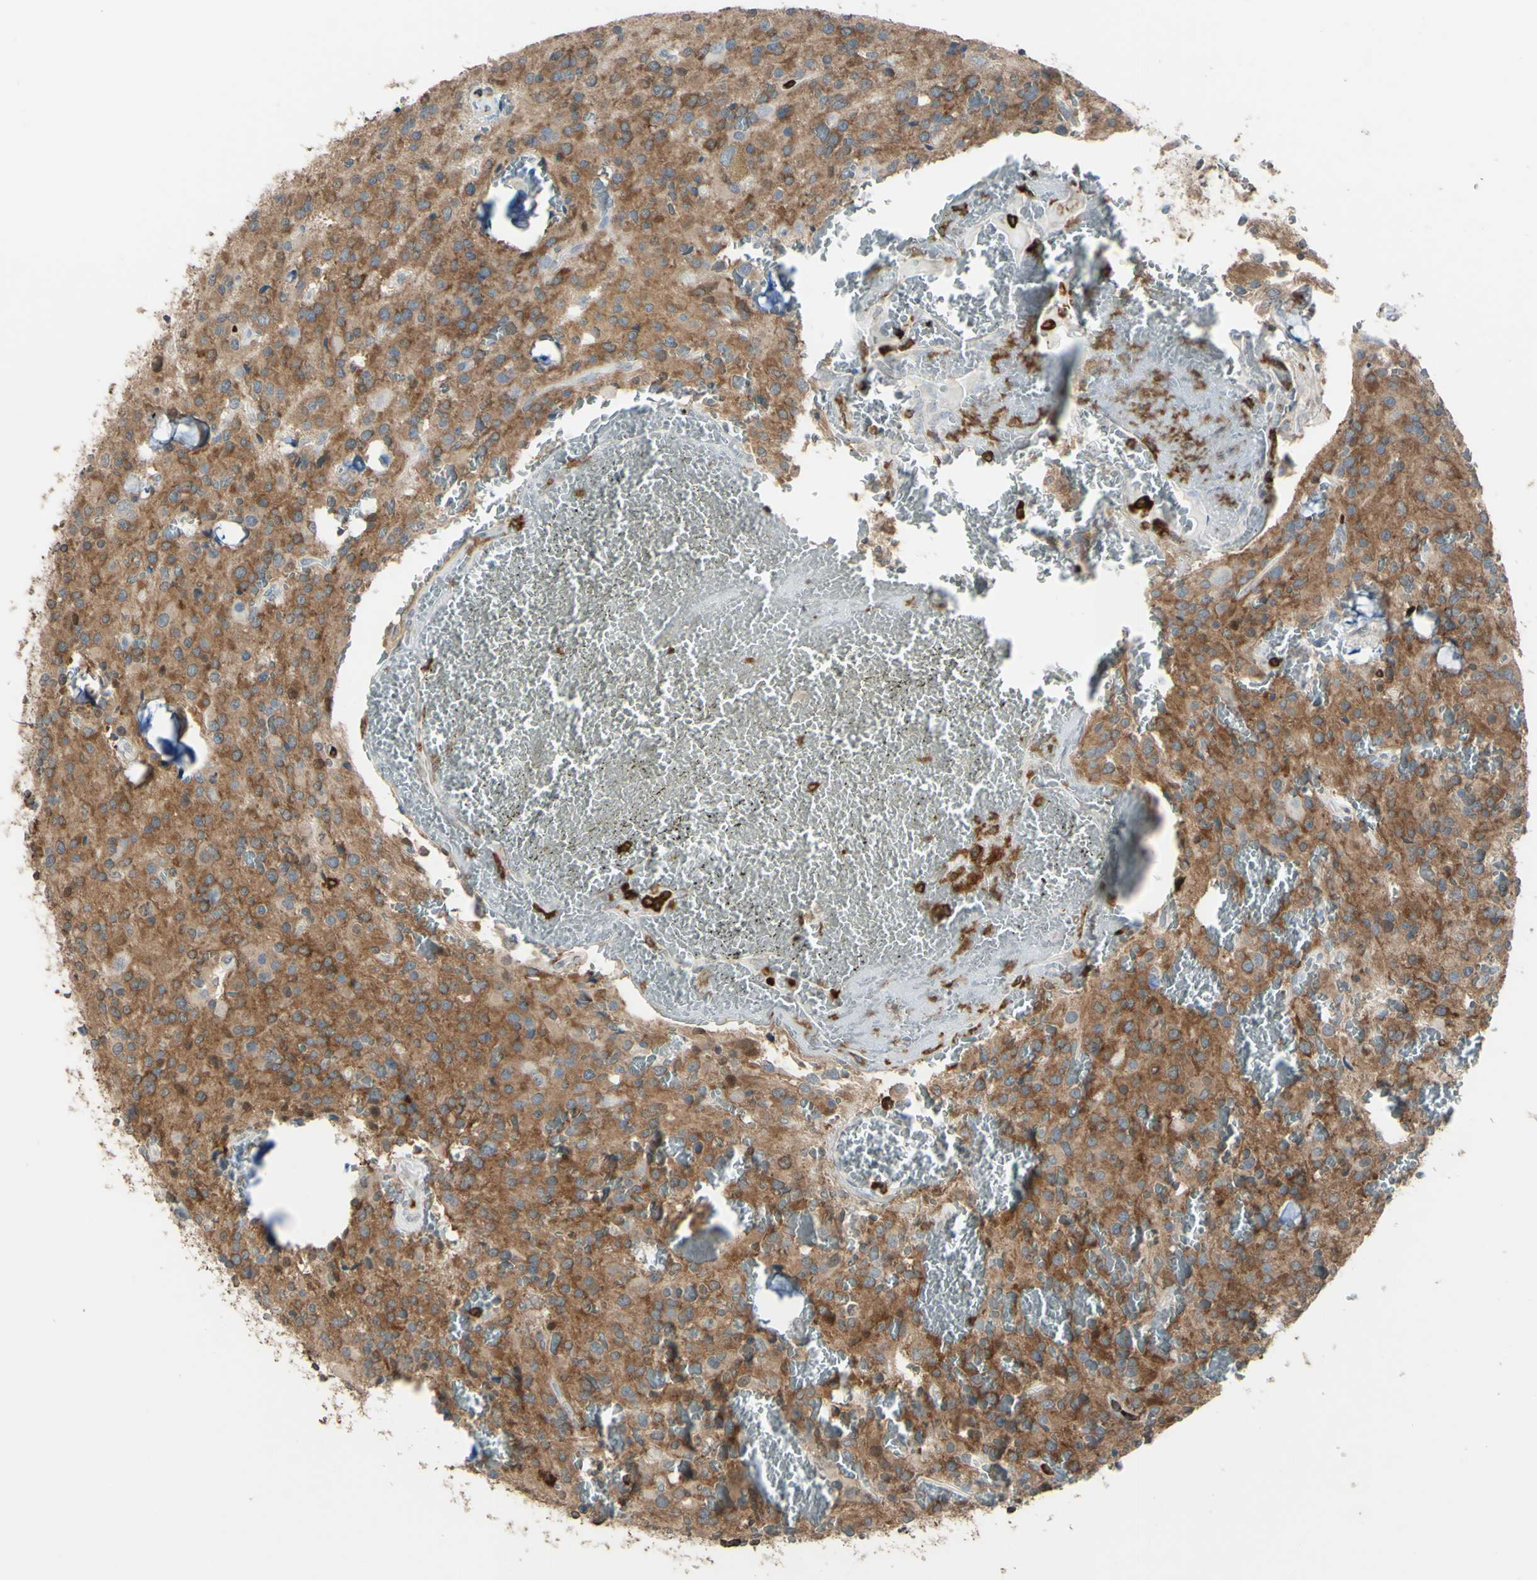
{"staining": {"intensity": "moderate", "quantity": ">75%", "location": "cytoplasmic/membranous,nuclear"}, "tissue": "glioma", "cell_type": "Tumor cells", "image_type": "cancer", "snomed": [{"axis": "morphology", "description": "Glioma, malignant, Low grade"}, {"axis": "topography", "description": "Brain"}], "caption": "Immunohistochemical staining of glioma displays medium levels of moderate cytoplasmic/membranous and nuclear protein positivity in about >75% of tumor cells.", "gene": "PSTPIP1", "patient": {"sex": "male", "age": 58}}